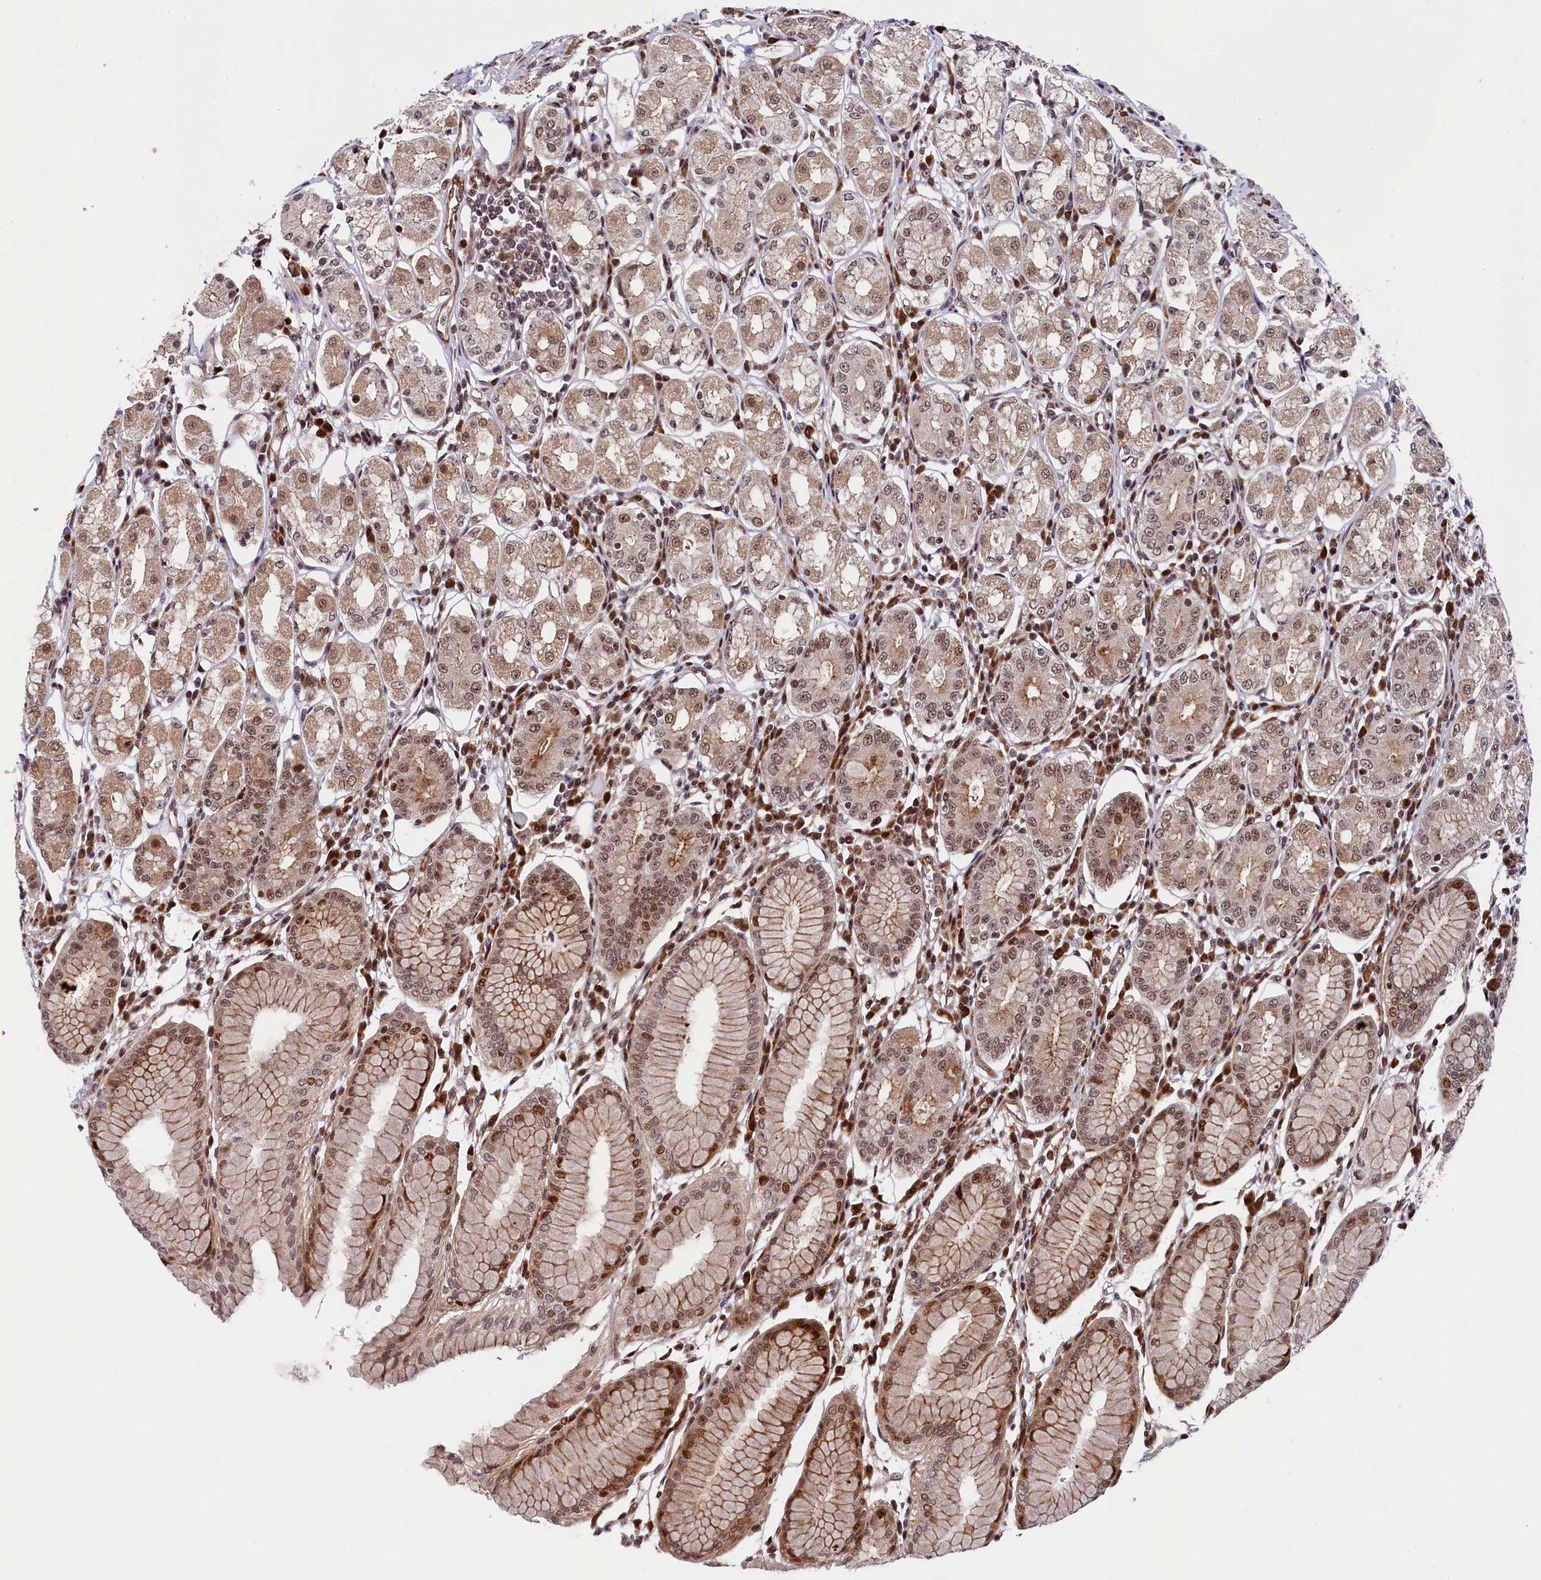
{"staining": {"intensity": "moderate", "quantity": ">75%", "location": "cytoplasmic/membranous,nuclear"}, "tissue": "stomach", "cell_type": "Glandular cells", "image_type": "normal", "snomed": [{"axis": "morphology", "description": "Normal tissue, NOS"}, {"axis": "topography", "description": "Stomach"}, {"axis": "topography", "description": "Stomach, lower"}], "caption": "Immunohistochemistry (IHC) staining of normal stomach, which demonstrates medium levels of moderate cytoplasmic/membranous,nuclear positivity in approximately >75% of glandular cells indicating moderate cytoplasmic/membranous,nuclear protein expression. The staining was performed using DAB (3,3'-diaminobenzidine) (brown) for protein detection and nuclei were counterstained in hematoxylin (blue).", "gene": "LEO1", "patient": {"sex": "female", "age": 56}}